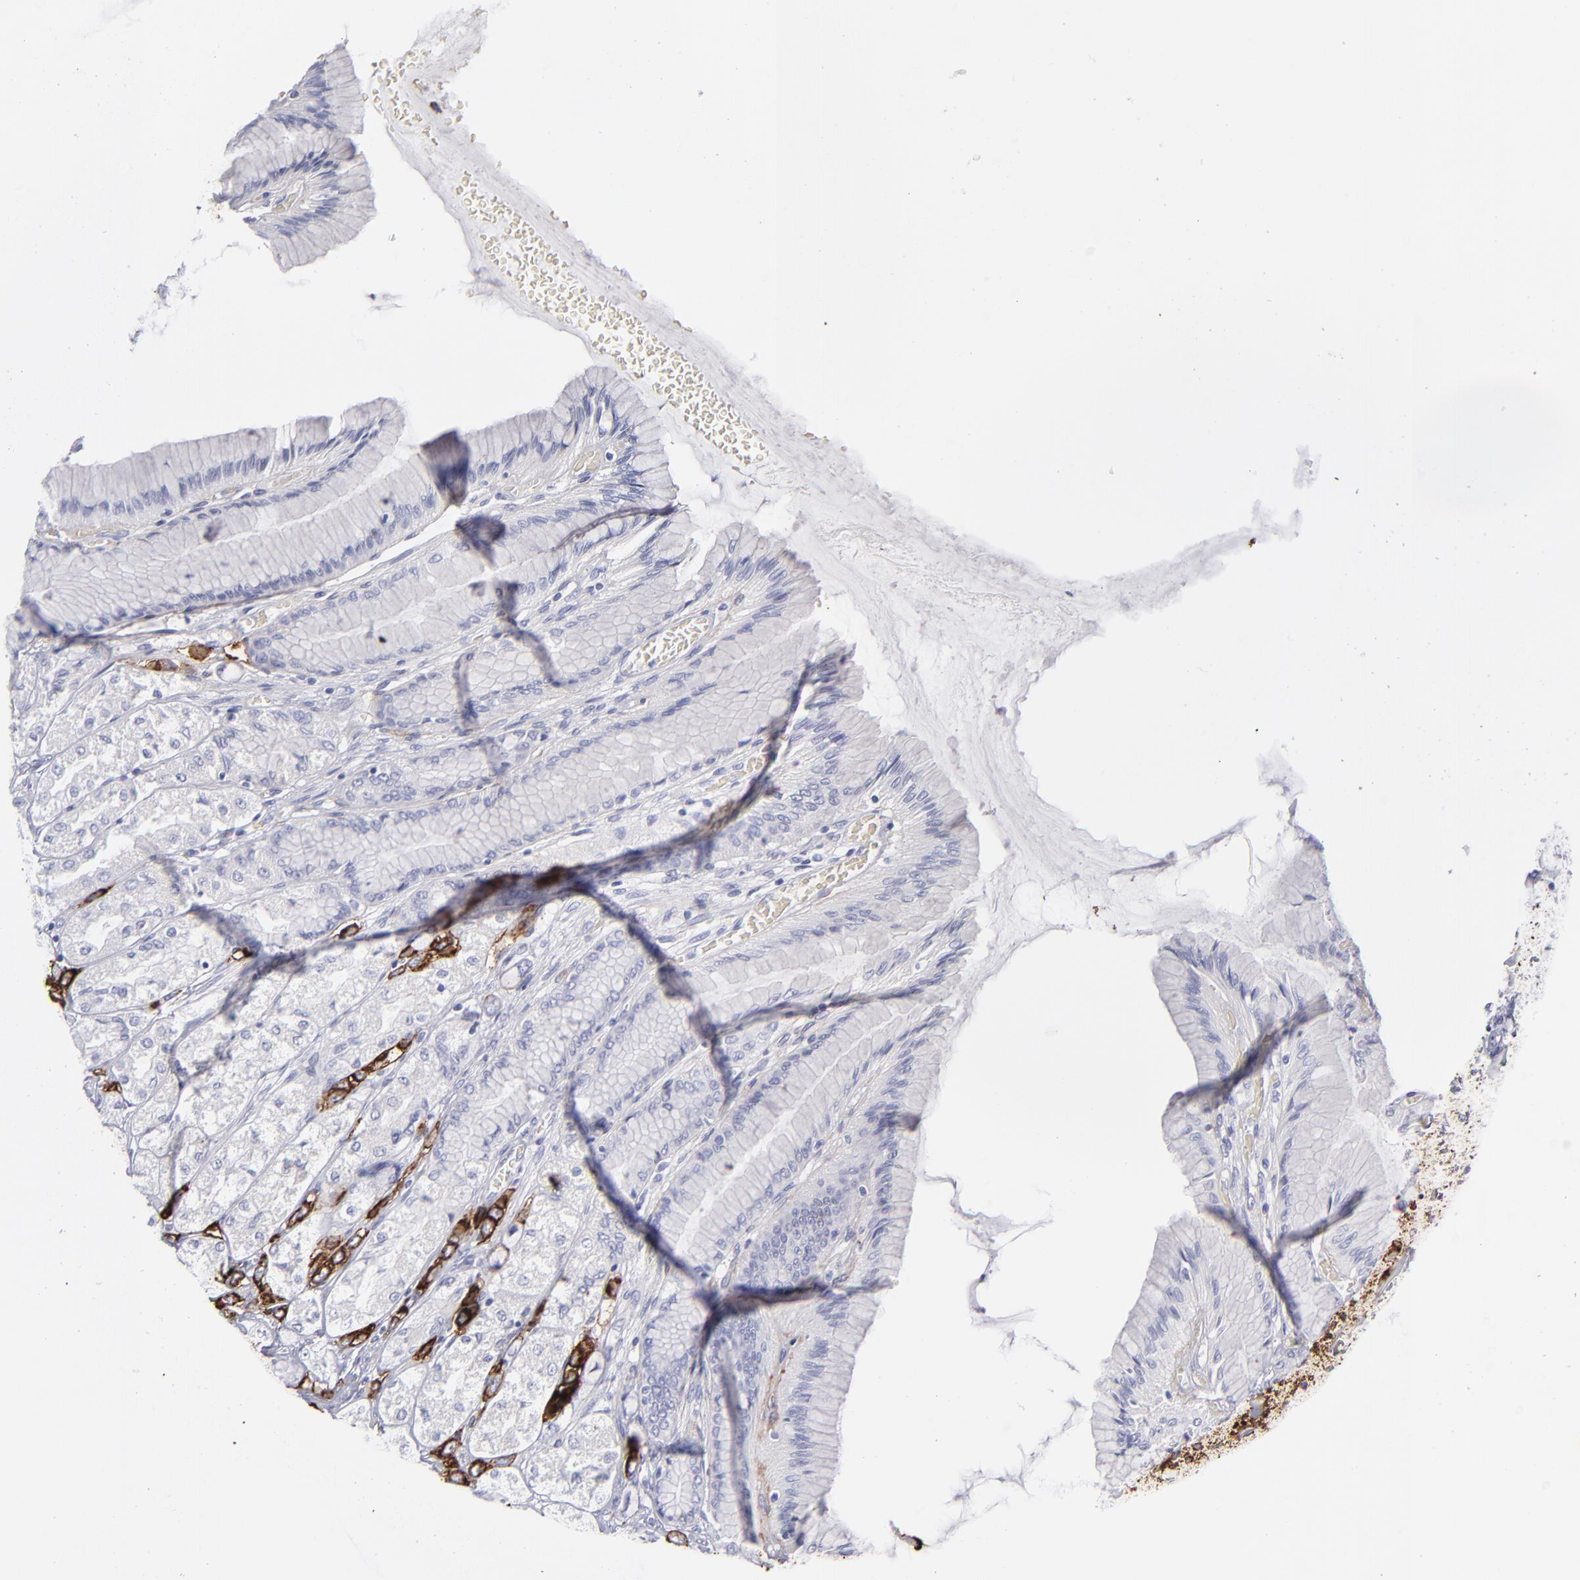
{"staining": {"intensity": "negative", "quantity": "none", "location": "none"}, "tissue": "stomach", "cell_type": "Glandular cells", "image_type": "normal", "snomed": [{"axis": "morphology", "description": "Normal tissue, NOS"}, {"axis": "morphology", "description": "Adenocarcinoma, NOS"}, {"axis": "topography", "description": "Stomach"}, {"axis": "topography", "description": "Stomach, lower"}], "caption": "Immunohistochemical staining of benign stomach reveals no significant positivity in glandular cells. The staining is performed using DAB brown chromogen with nuclei counter-stained in using hematoxylin.", "gene": "ANPEP", "patient": {"sex": "female", "age": 65}}